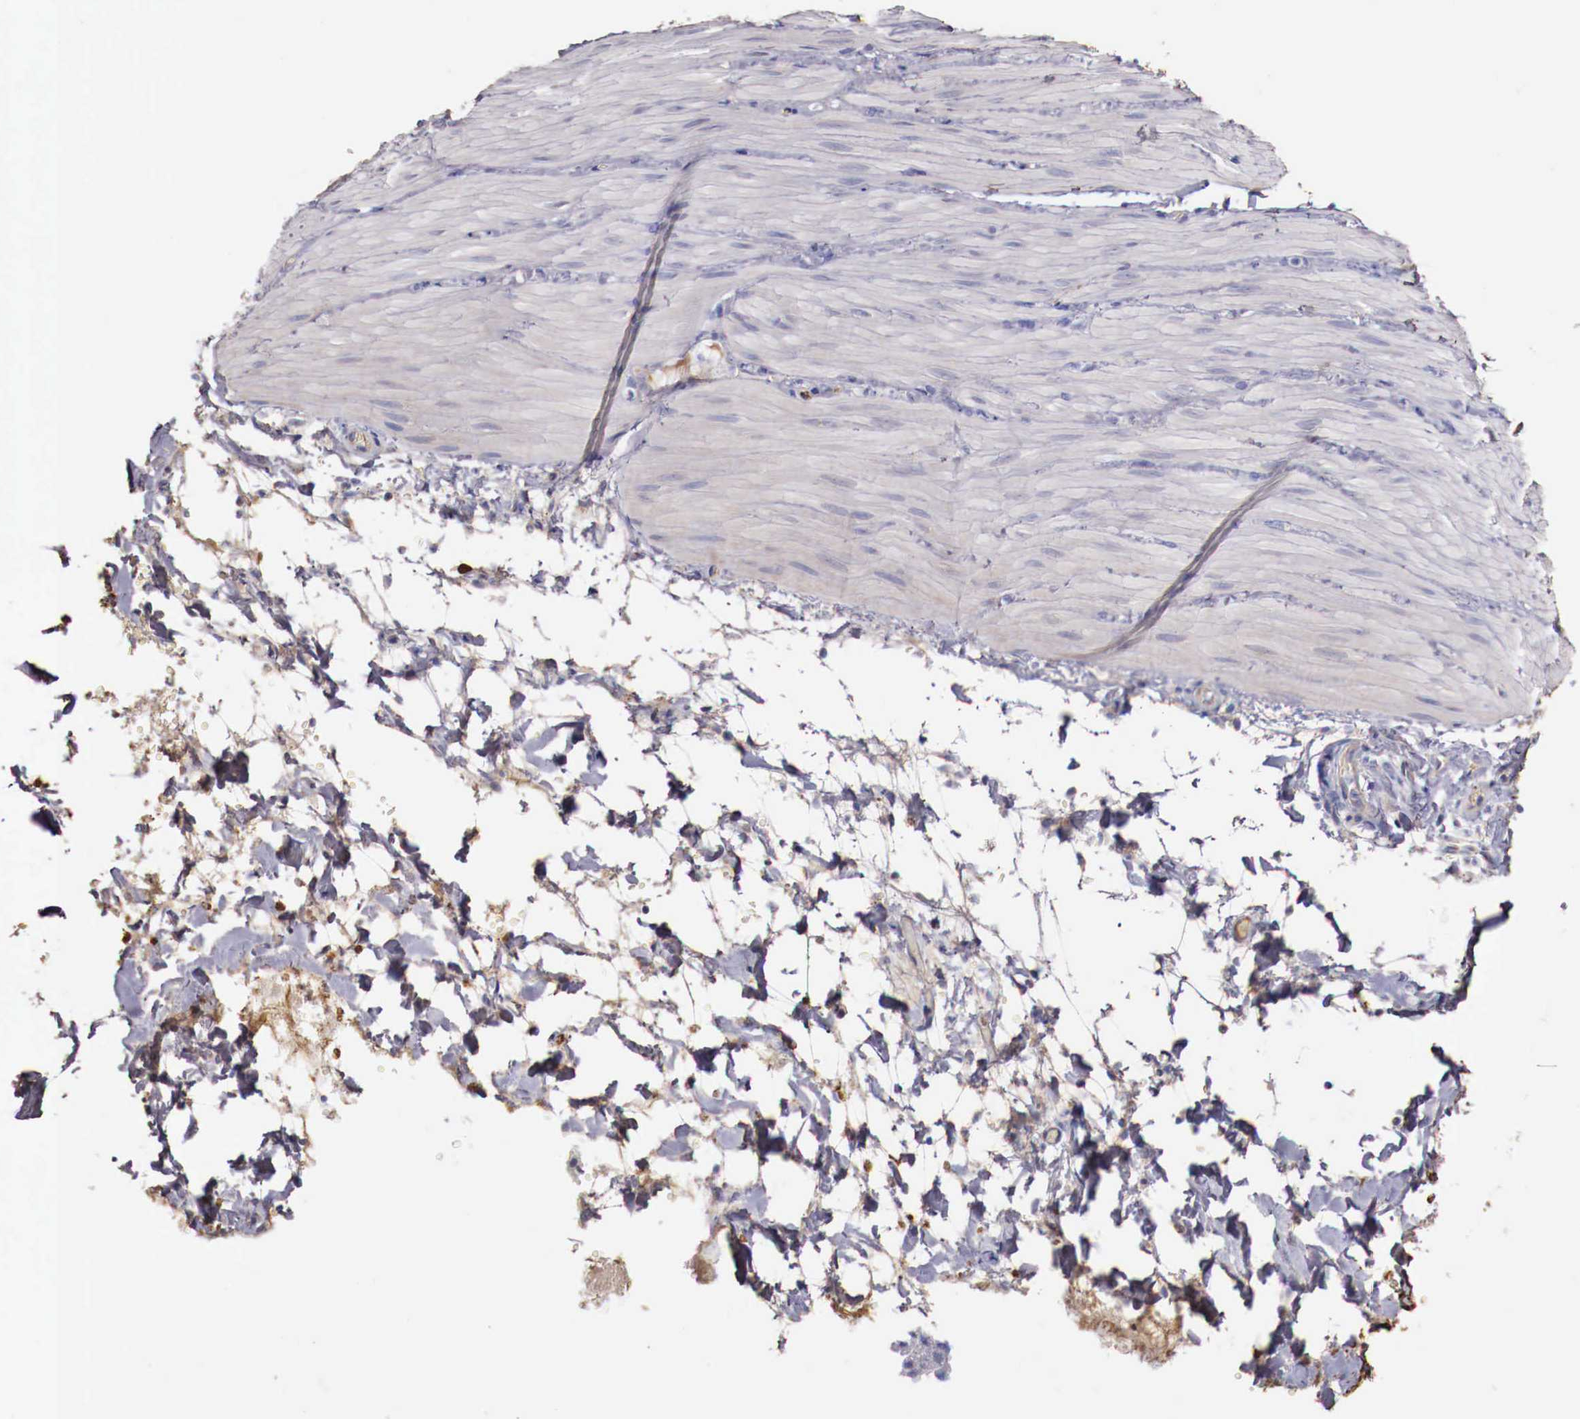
{"staining": {"intensity": "negative", "quantity": "none", "location": "none"}, "tissue": "smooth muscle", "cell_type": "Smooth muscle cells", "image_type": "normal", "snomed": [{"axis": "morphology", "description": "Normal tissue, NOS"}, {"axis": "topography", "description": "Duodenum"}], "caption": "A high-resolution histopathology image shows immunohistochemistry (IHC) staining of unremarkable smooth muscle, which exhibits no significant staining in smooth muscle cells.", "gene": "PITPNA", "patient": {"sex": "male", "age": 63}}